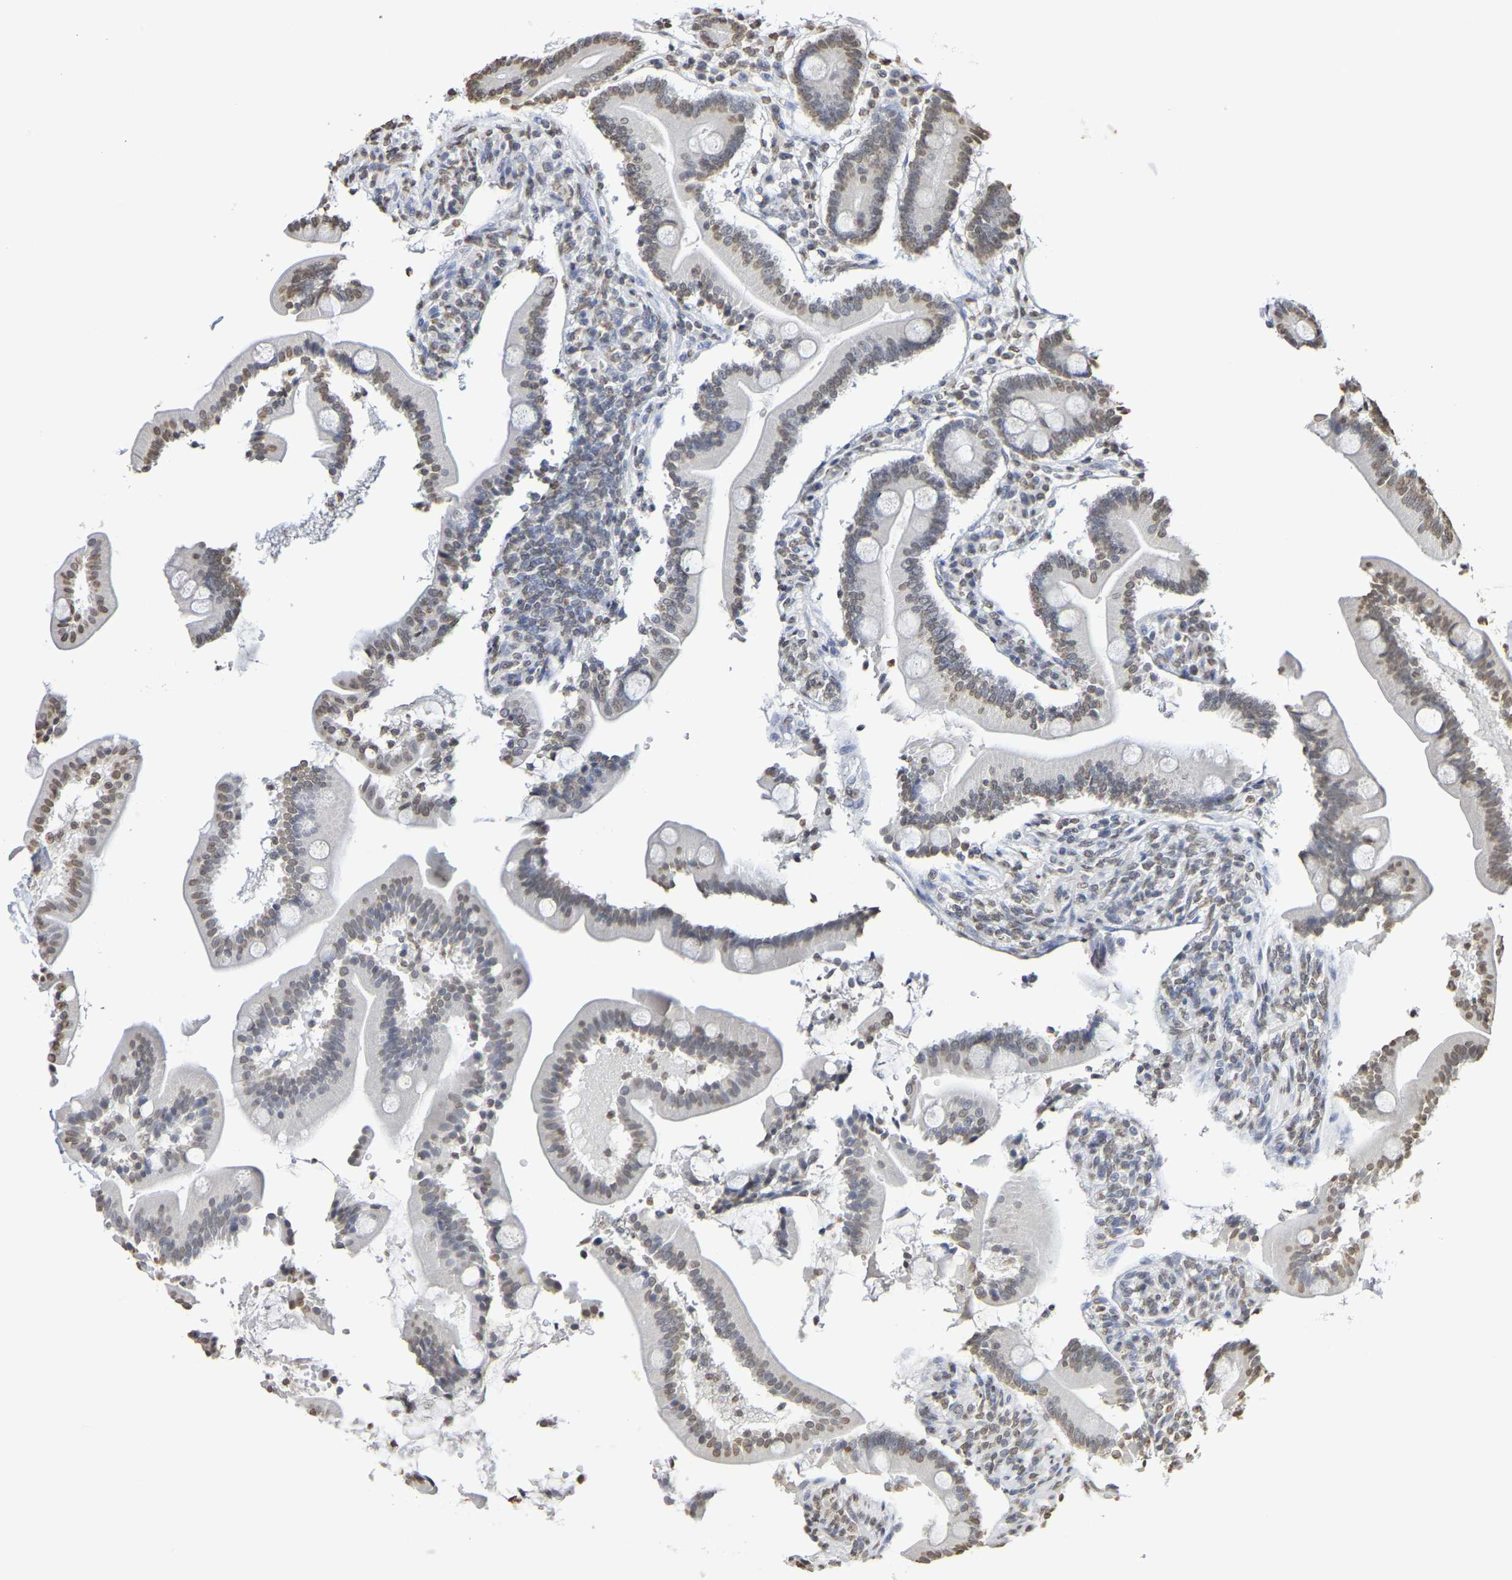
{"staining": {"intensity": "weak", "quantity": "25%-75%", "location": "nuclear"}, "tissue": "duodenum", "cell_type": "Glandular cells", "image_type": "normal", "snomed": [{"axis": "morphology", "description": "Normal tissue, NOS"}, {"axis": "topography", "description": "Duodenum"}], "caption": "Human duodenum stained with a brown dye exhibits weak nuclear positive staining in about 25%-75% of glandular cells.", "gene": "ATF4", "patient": {"sex": "male", "age": 54}}